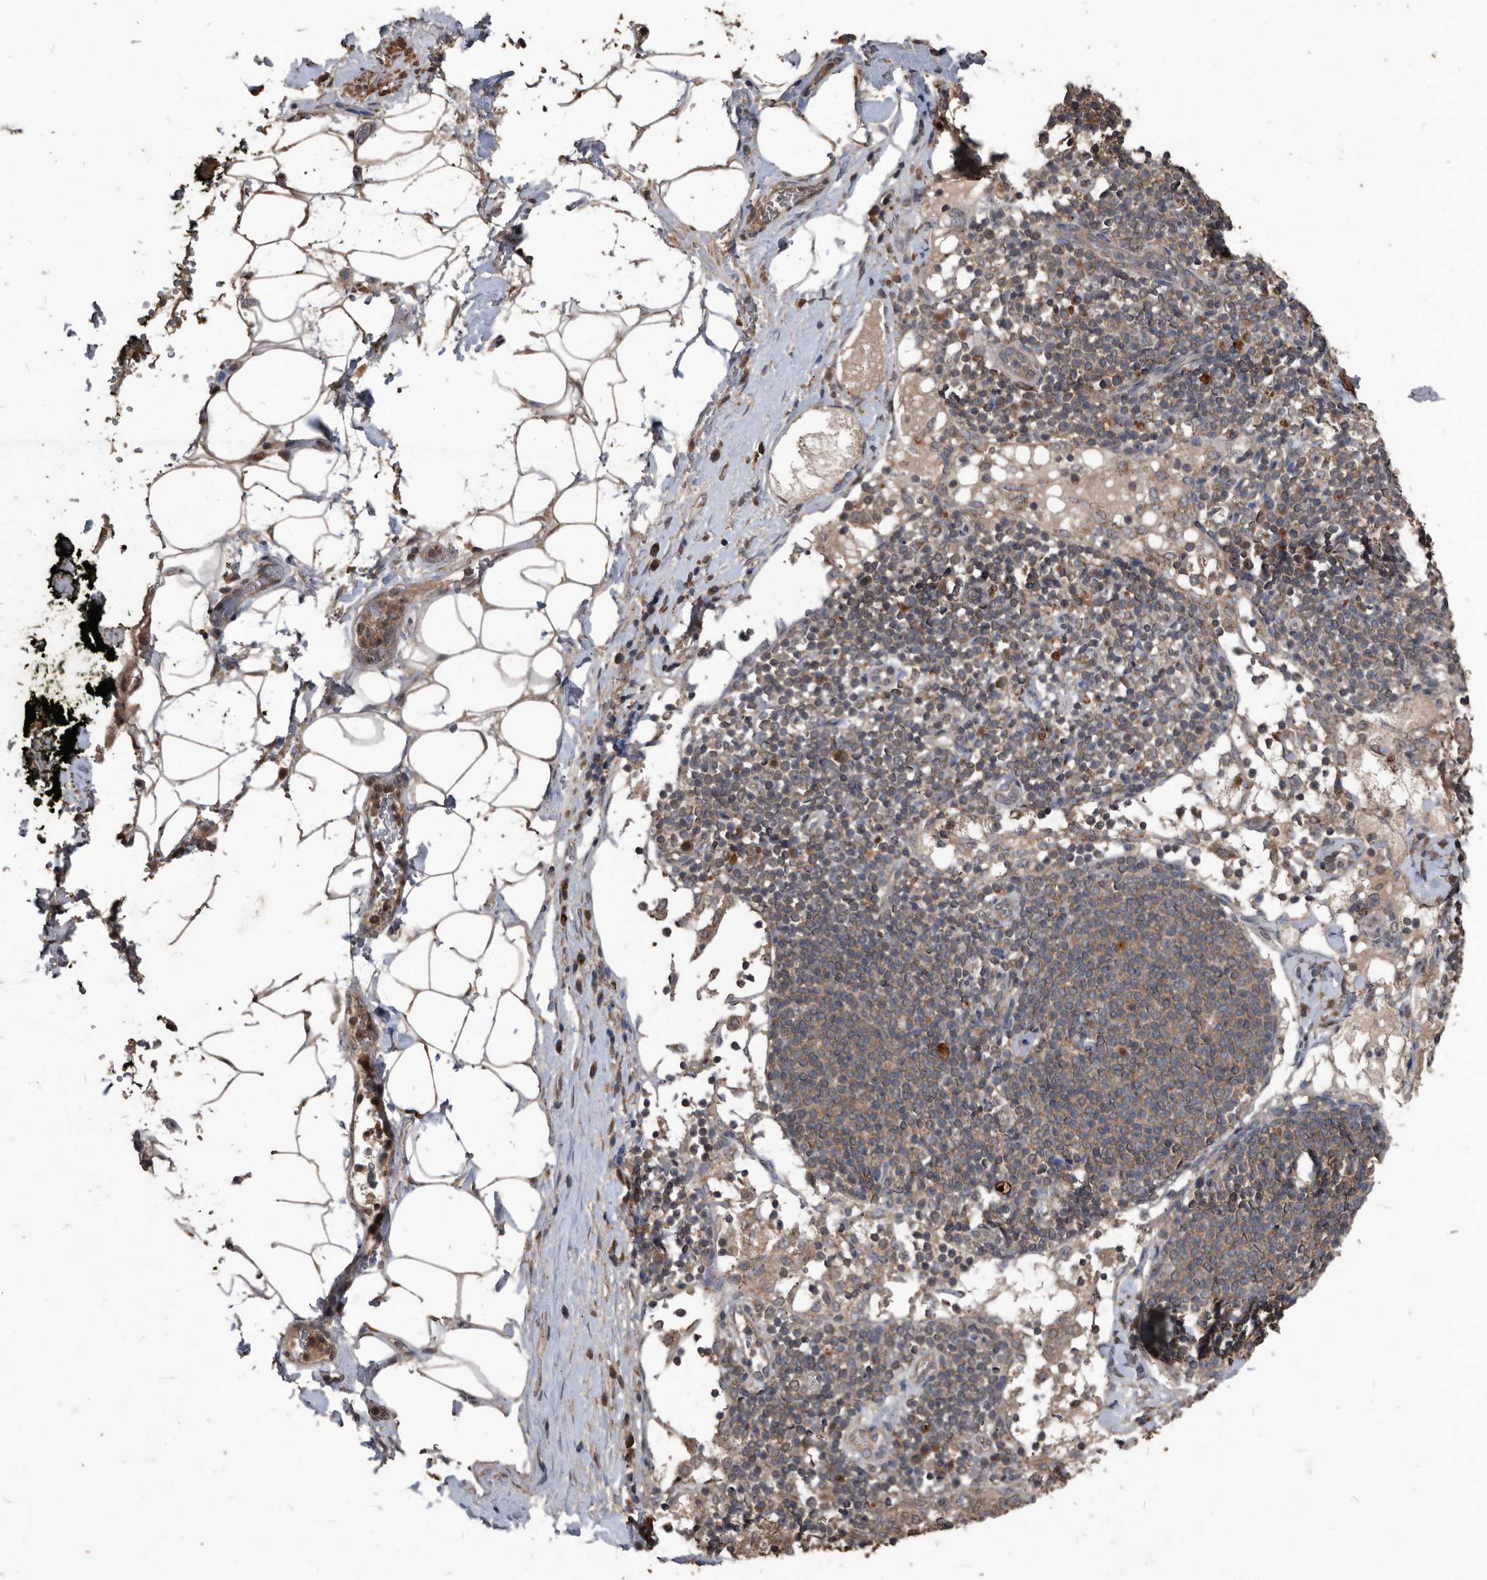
{"staining": {"intensity": "strong", "quantity": ">75%", "location": "cytoplasmic/membranous"}, "tissue": "adipose tissue", "cell_type": "Adipocytes", "image_type": "normal", "snomed": [{"axis": "morphology", "description": "Normal tissue, NOS"}, {"axis": "morphology", "description": "Adenocarcinoma, NOS"}, {"axis": "topography", "description": "Pancreas"}, {"axis": "topography", "description": "Peripheral nerve tissue"}], "caption": "IHC photomicrograph of normal adipose tissue stained for a protein (brown), which exhibits high levels of strong cytoplasmic/membranous expression in about >75% of adipocytes.", "gene": "NRBP1", "patient": {"sex": "male", "age": 59}}